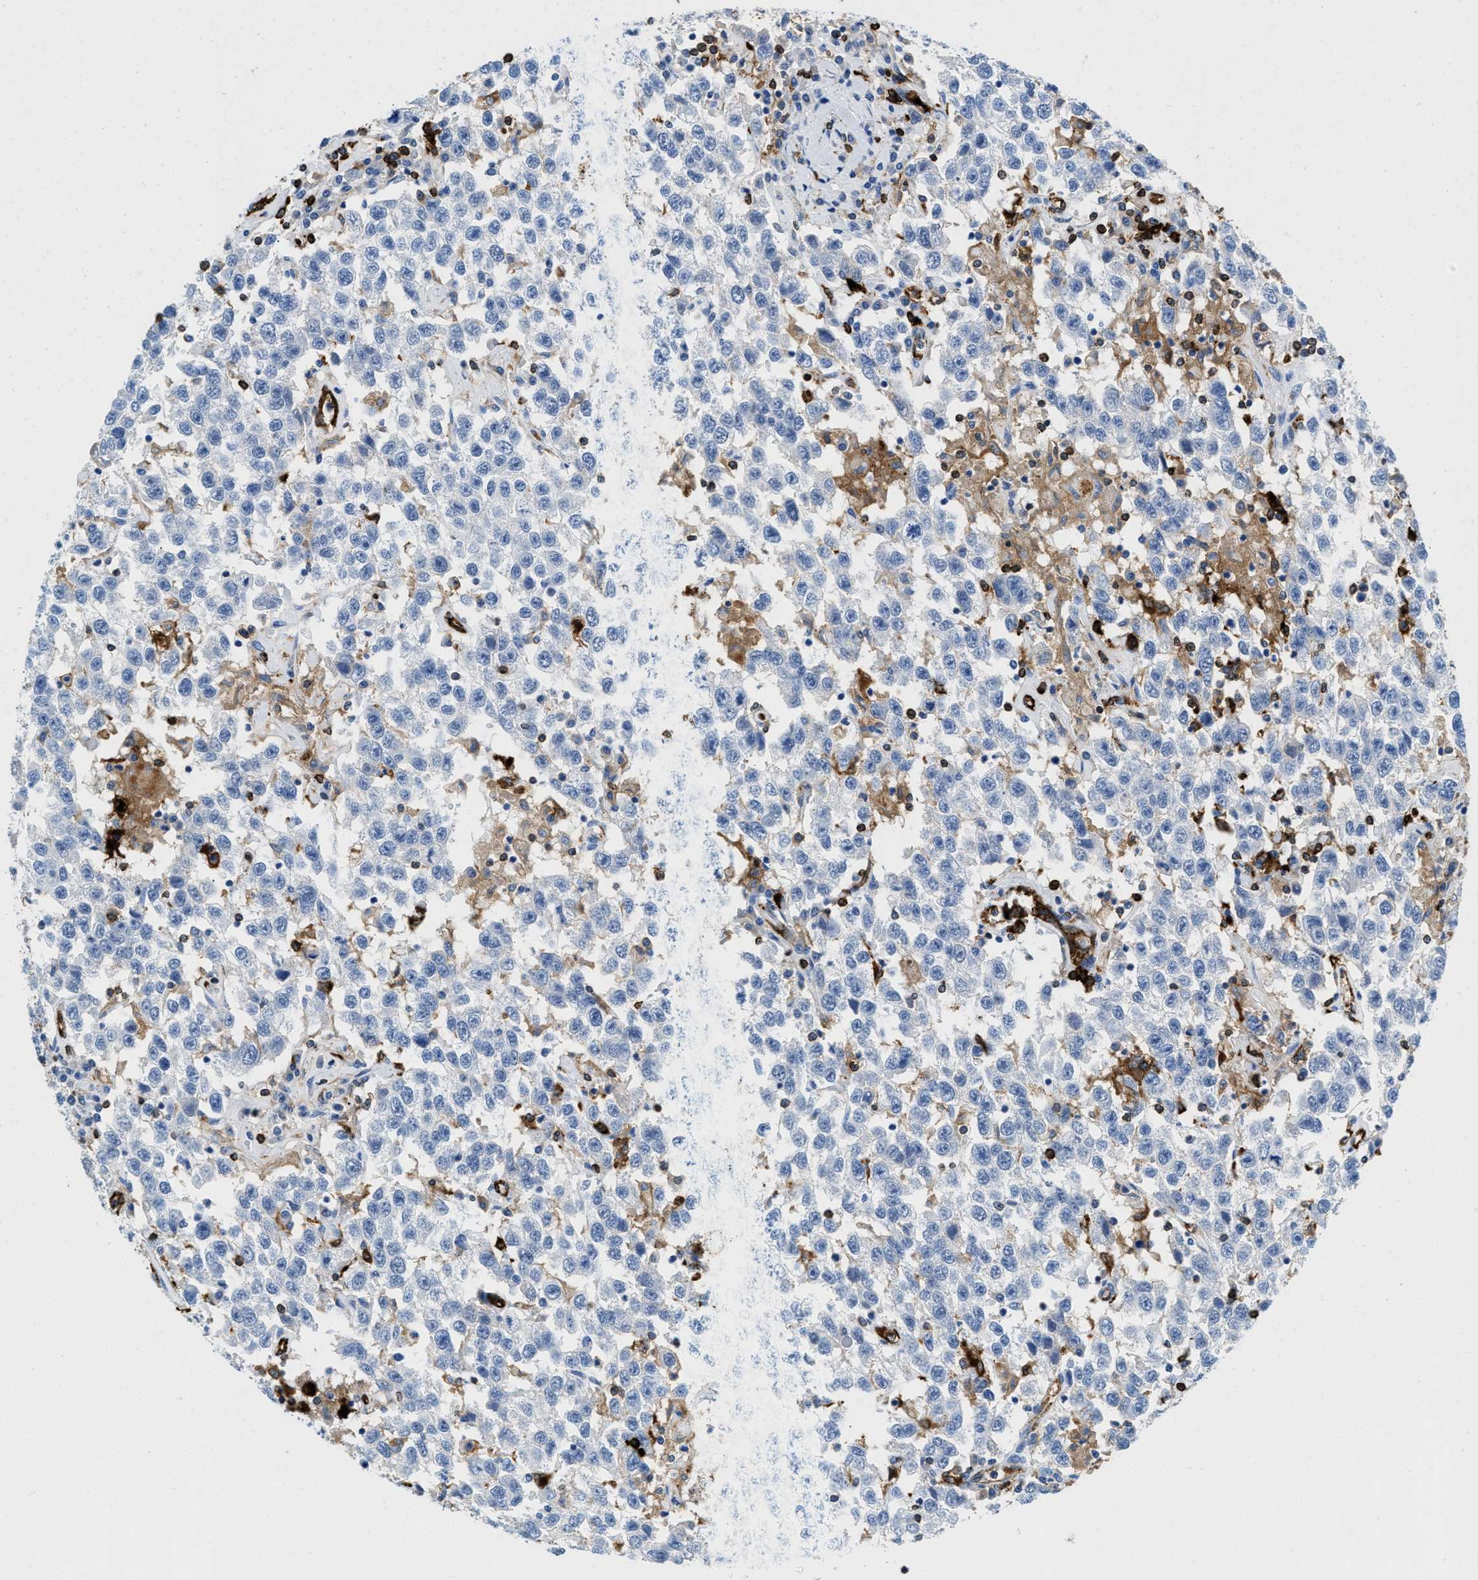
{"staining": {"intensity": "negative", "quantity": "none", "location": "none"}, "tissue": "testis cancer", "cell_type": "Tumor cells", "image_type": "cancer", "snomed": [{"axis": "morphology", "description": "Seminoma, NOS"}, {"axis": "topography", "description": "Testis"}], "caption": "Immunohistochemistry (IHC) of testis cancer reveals no staining in tumor cells.", "gene": "CD226", "patient": {"sex": "male", "age": 41}}